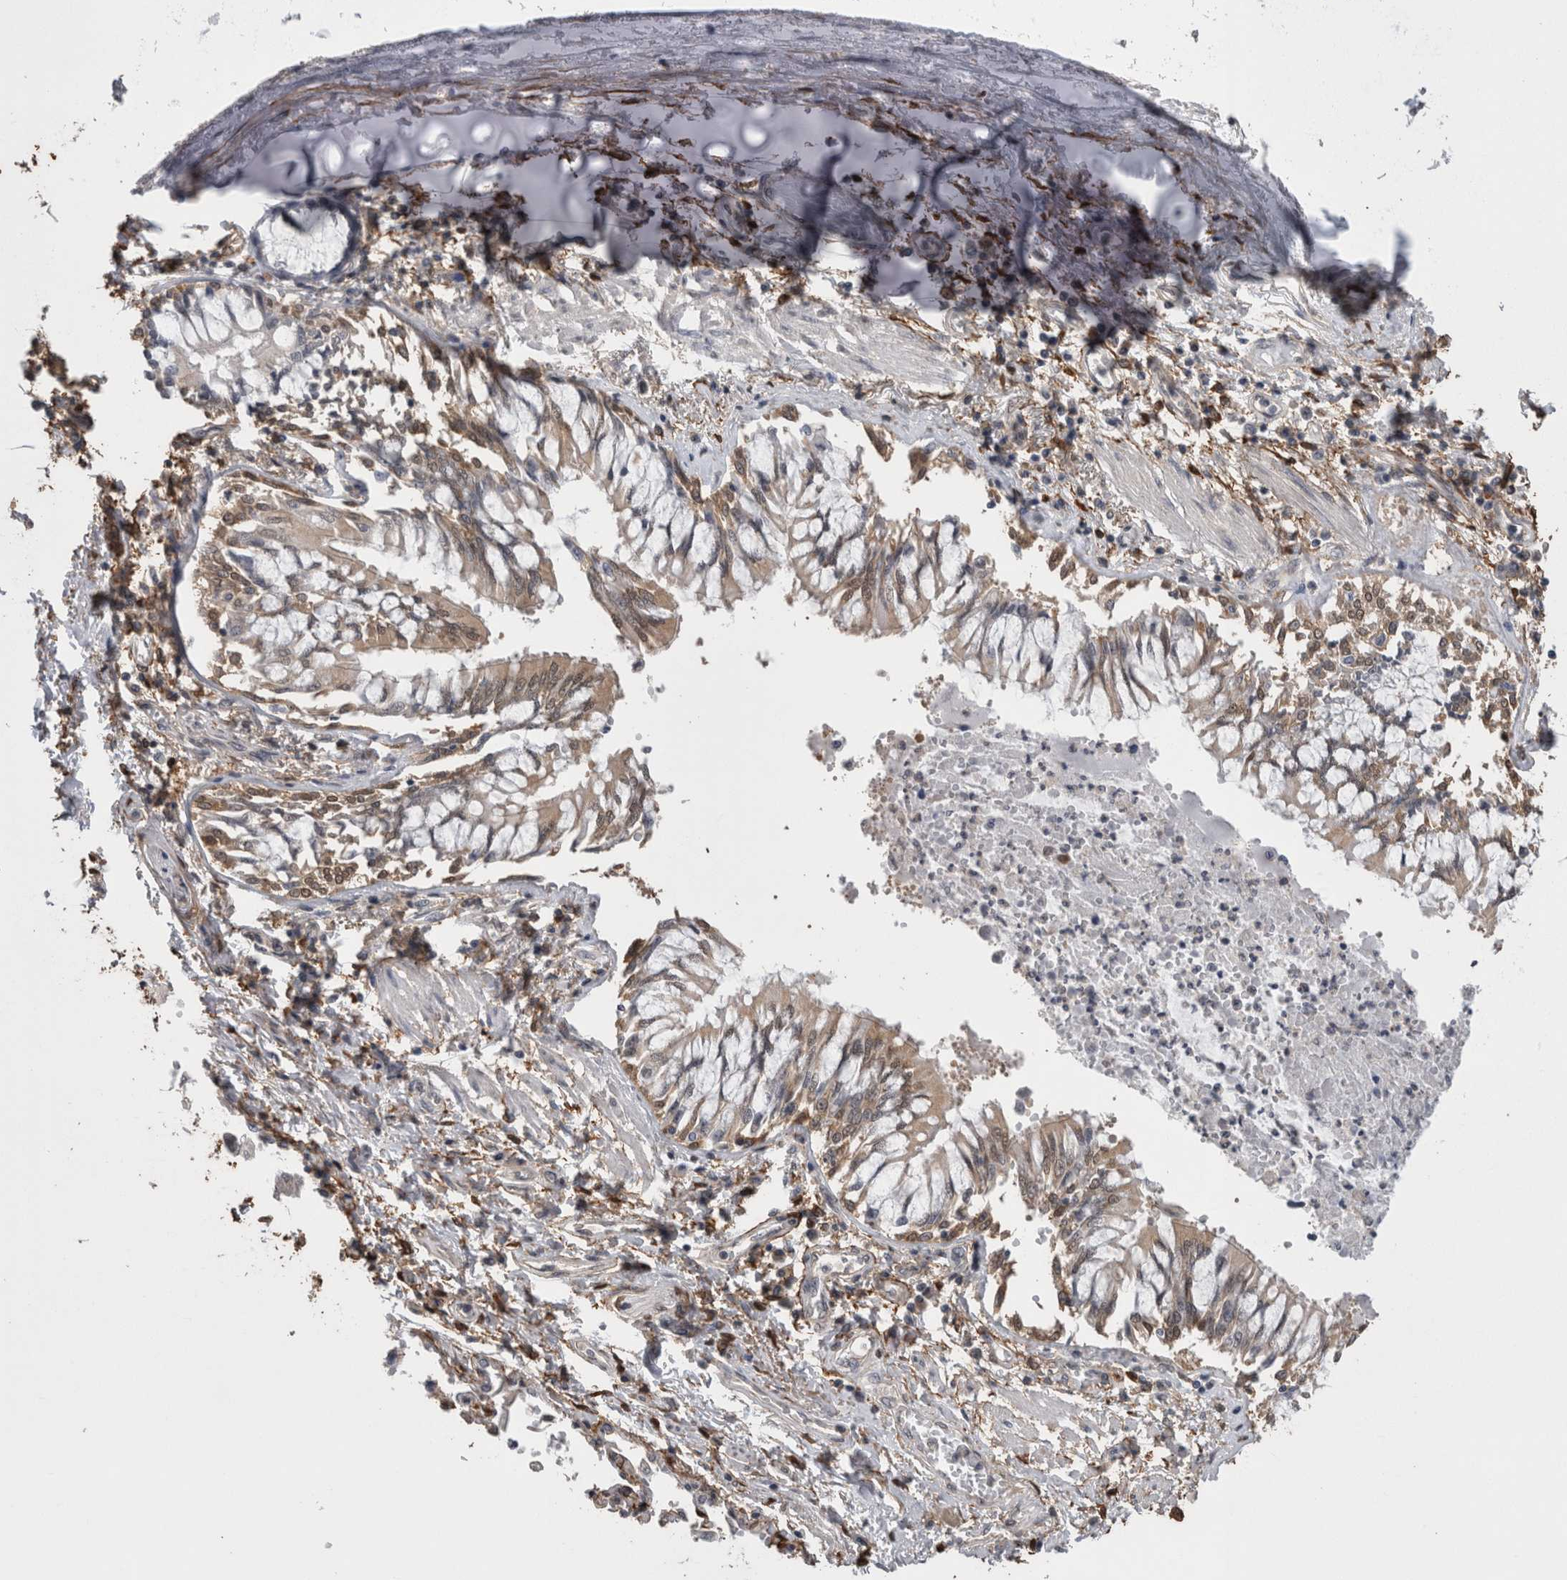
{"staining": {"intensity": "moderate", "quantity": ">75%", "location": "cytoplasmic/membranous"}, "tissue": "bronchus", "cell_type": "Respiratory epithelial cells", "image_type": "normal", "snomed": [{"axis": "morphology", "description": "Normal tissue, NOS"}, {"axis": "topography", "description": "Cartilage tissue"}, {"axis": "topography", "description": "Bronchus"}, {"axis": "topography", "description": "Lung"}], "caption": "Brown immunohistochemical staining in unremarkable bronchus demonstrates moderate cytoplasmic/membranous positivity in about >75% of respiratory epithelial cells.", "gene": "DDX6", "patient": {"sex": "female", "age": 49}}